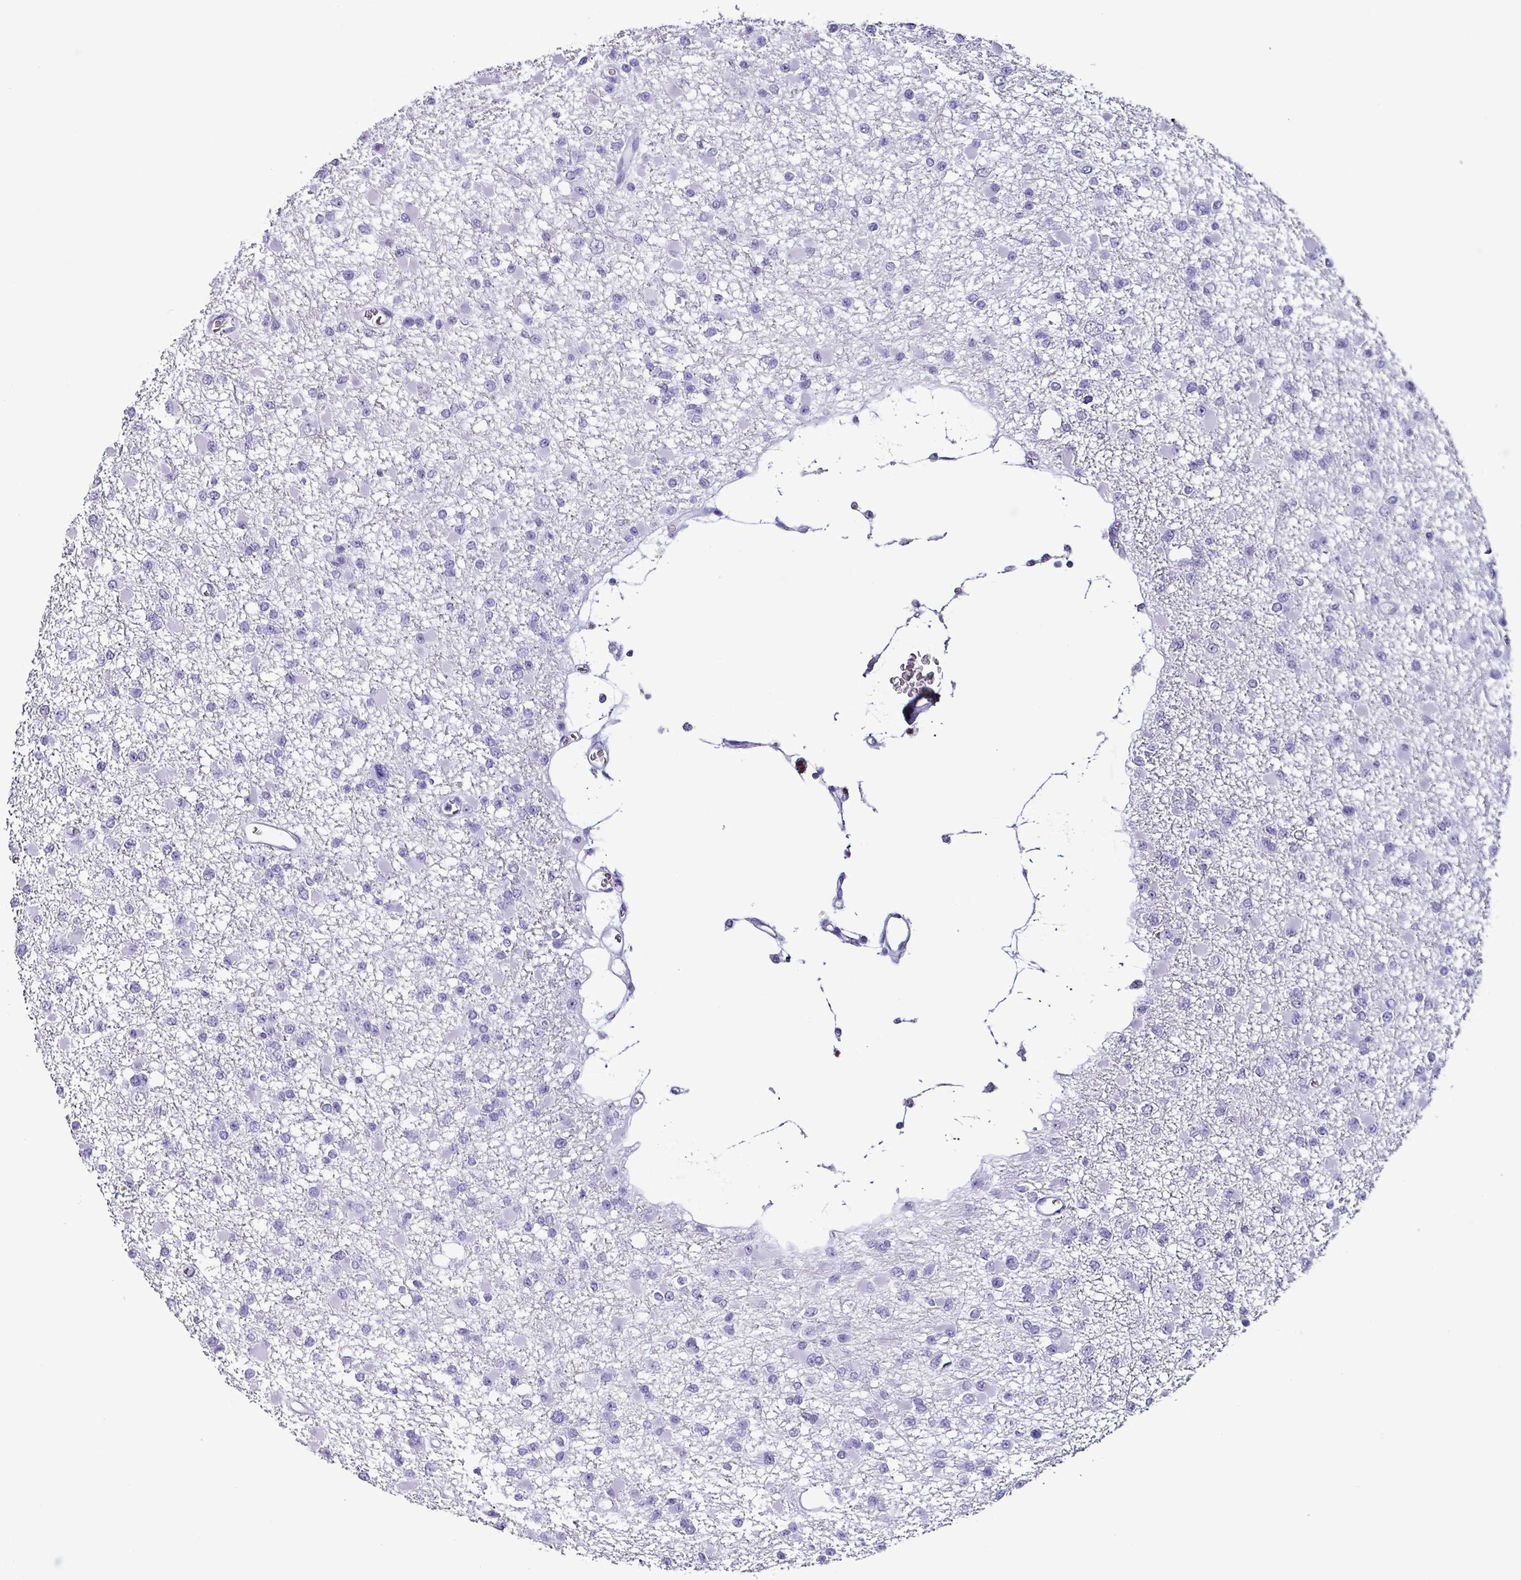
{"staining": {"intensity": "negative", "quantity": "none", "location": "none"}, "tissue": "glioma", "cell_type": "Tumor cells", "image_type": "cancer", "snomed": [{"axis": "morphology", "description": "Glioma, malignant, Low grade"}, {"axis": "topography", "description": "Brain"}], "caption": "Human glioma stained for a protein using immunohistochemistry demonstrates no expression in tumor cells.", "gene": "KRT6C", "patient": {"sex": "female", "age": 22}}